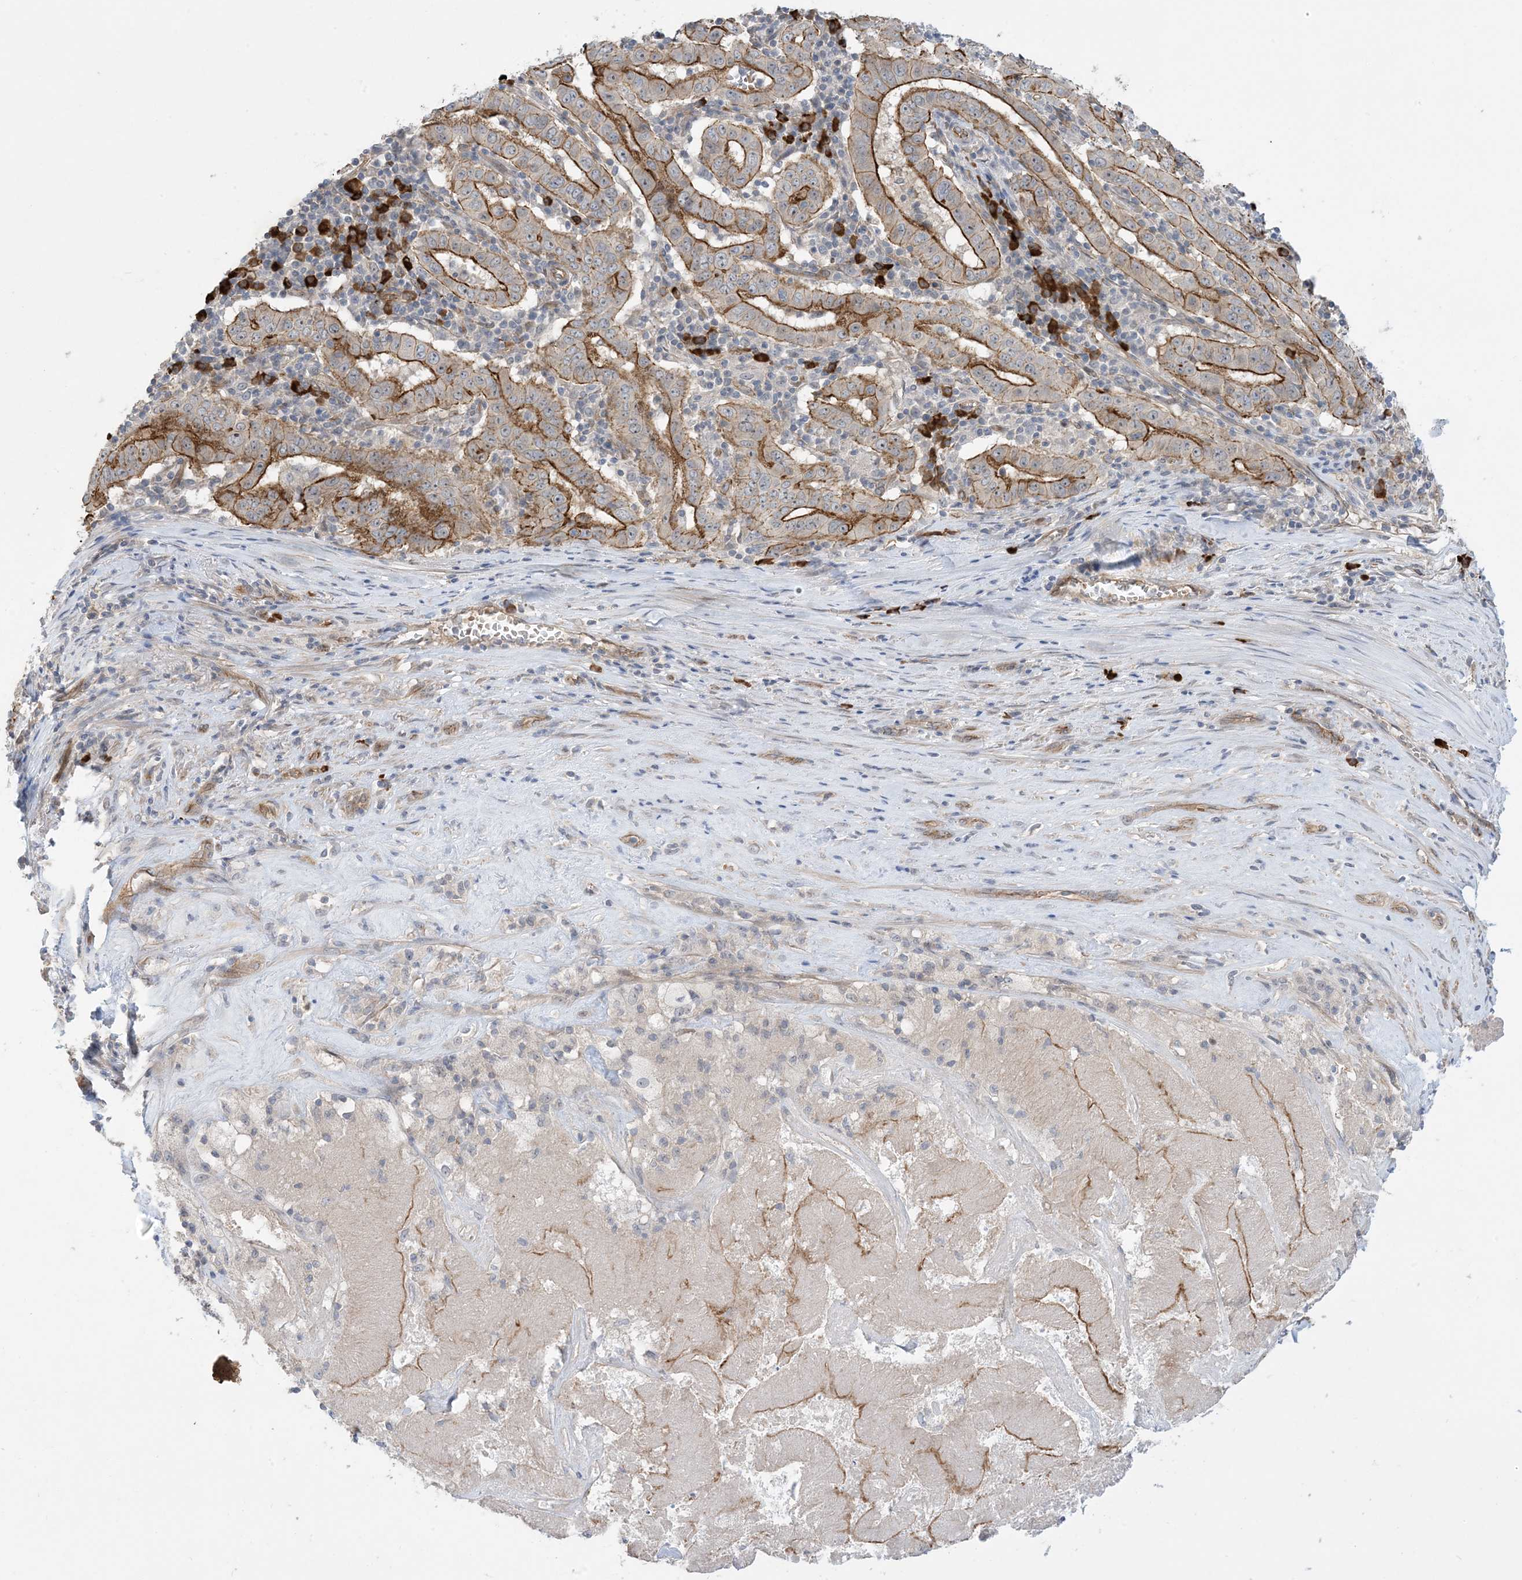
{"staining": {"intensity": "strong", "quantity": "25%-75%", "location": "cytoplasmic/membranous"}, "tissue": "pancreatic cancer", "cell_type": "Tumor cells", "image_type": "cancer", "snomed": [{"axis": "morphology", "description": "Adenocarcinoma, NOS"}, {"axis": "topography", "description": "Pancreas"}], "caption": "A high-resolution image shows immunohistochemistry staining of adenocarcinoma (pancreatic), which exhibits strong cytoplasmic/membranous staining in about 25%-75% of tumor cells.", "gene": "AOC1", "patient": {"sex": "male", "age": 63}}